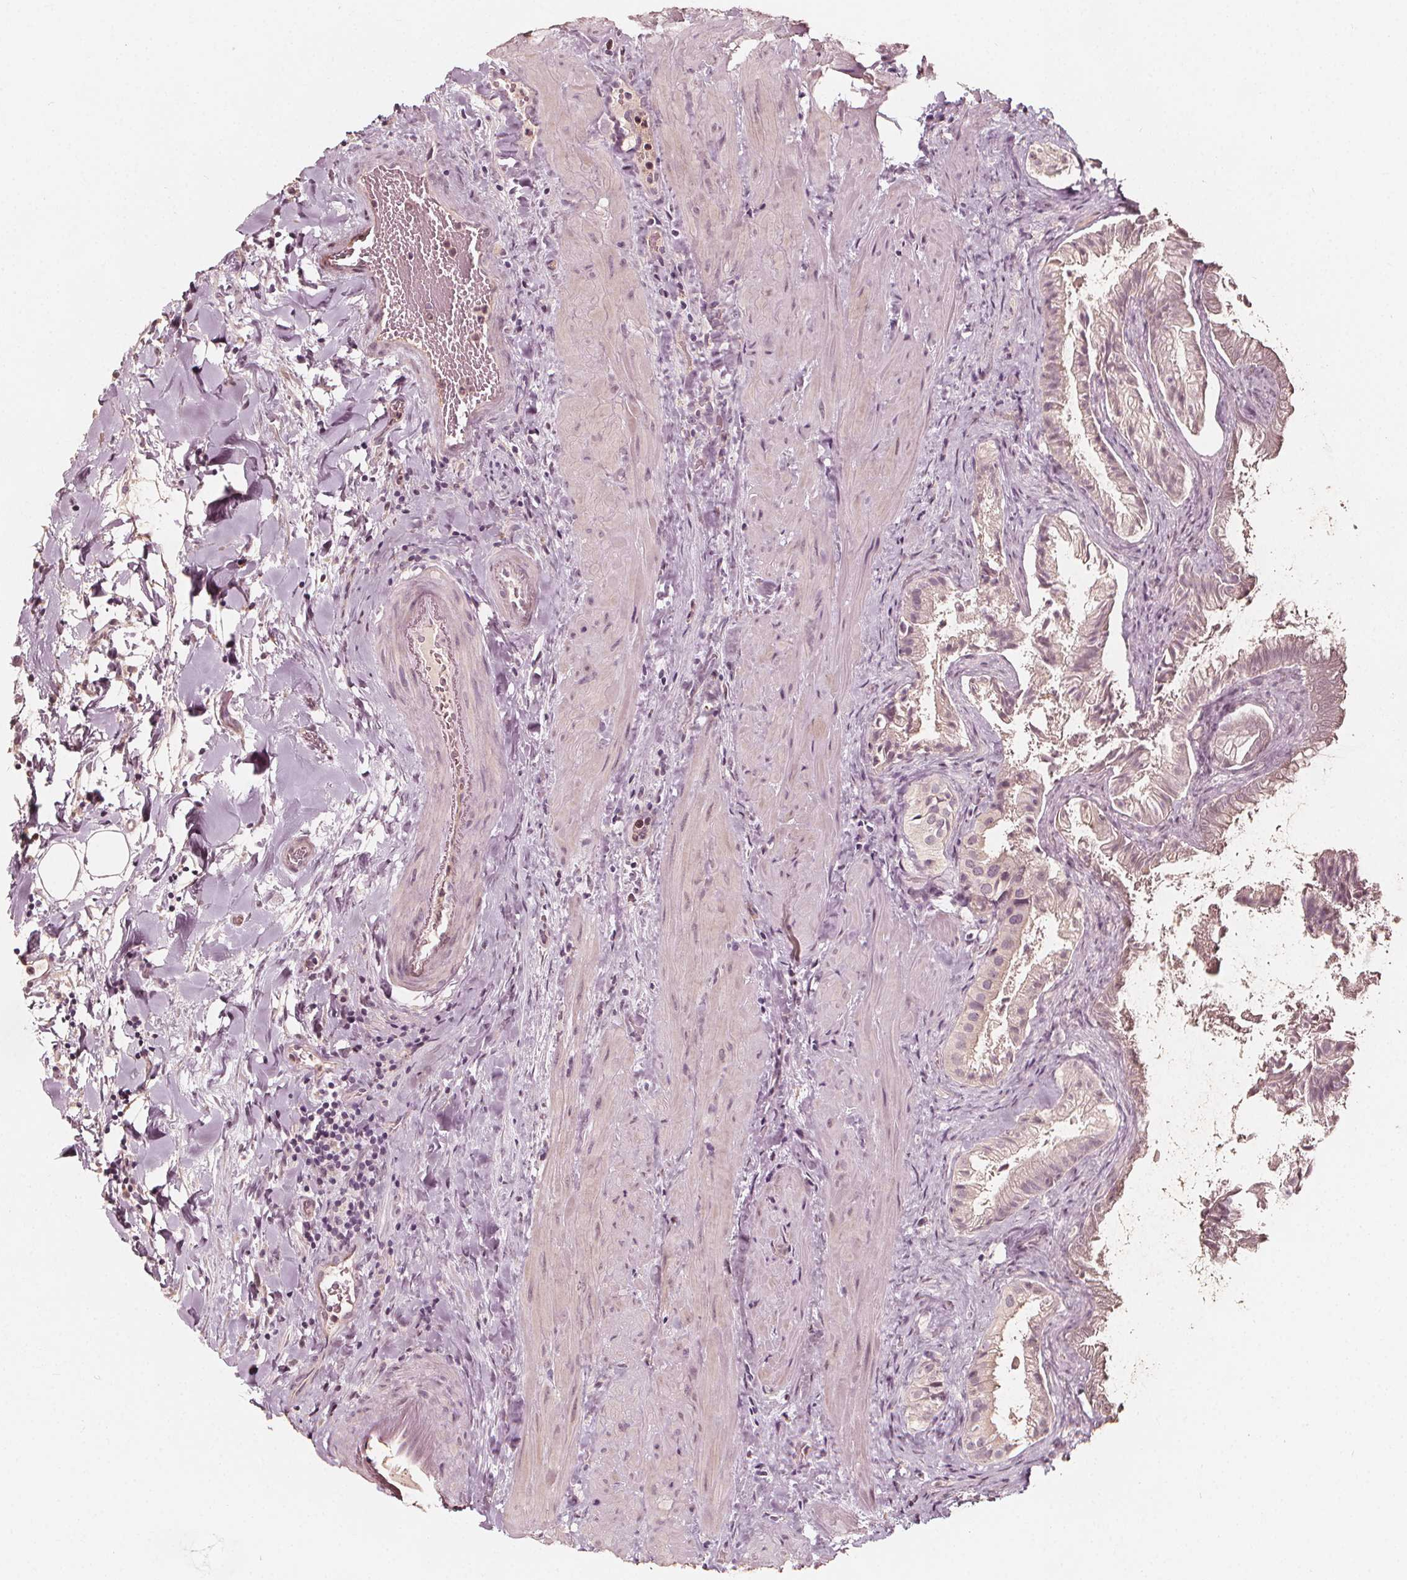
{"staining": {"intensity": "weak", "quantity": ">75%", "location": "cytoplasmic/membranous"}, "tissue": "gallbladder", "cell_type": "Glandular cells", "image_type": "normal", "snomed": [{"axis": "morphology", "description": "Normal tissue, NOS"}, {"axis": "topography", "description": "Gallbladder"}], "caption": "Gallbladder stained with a brown dye exhibits weak cytoplasmic/membranous positive staining in about >75% of glandular cells.", "gene": "NPC1L1", "patient": {"sex": "male", "age": 70}}